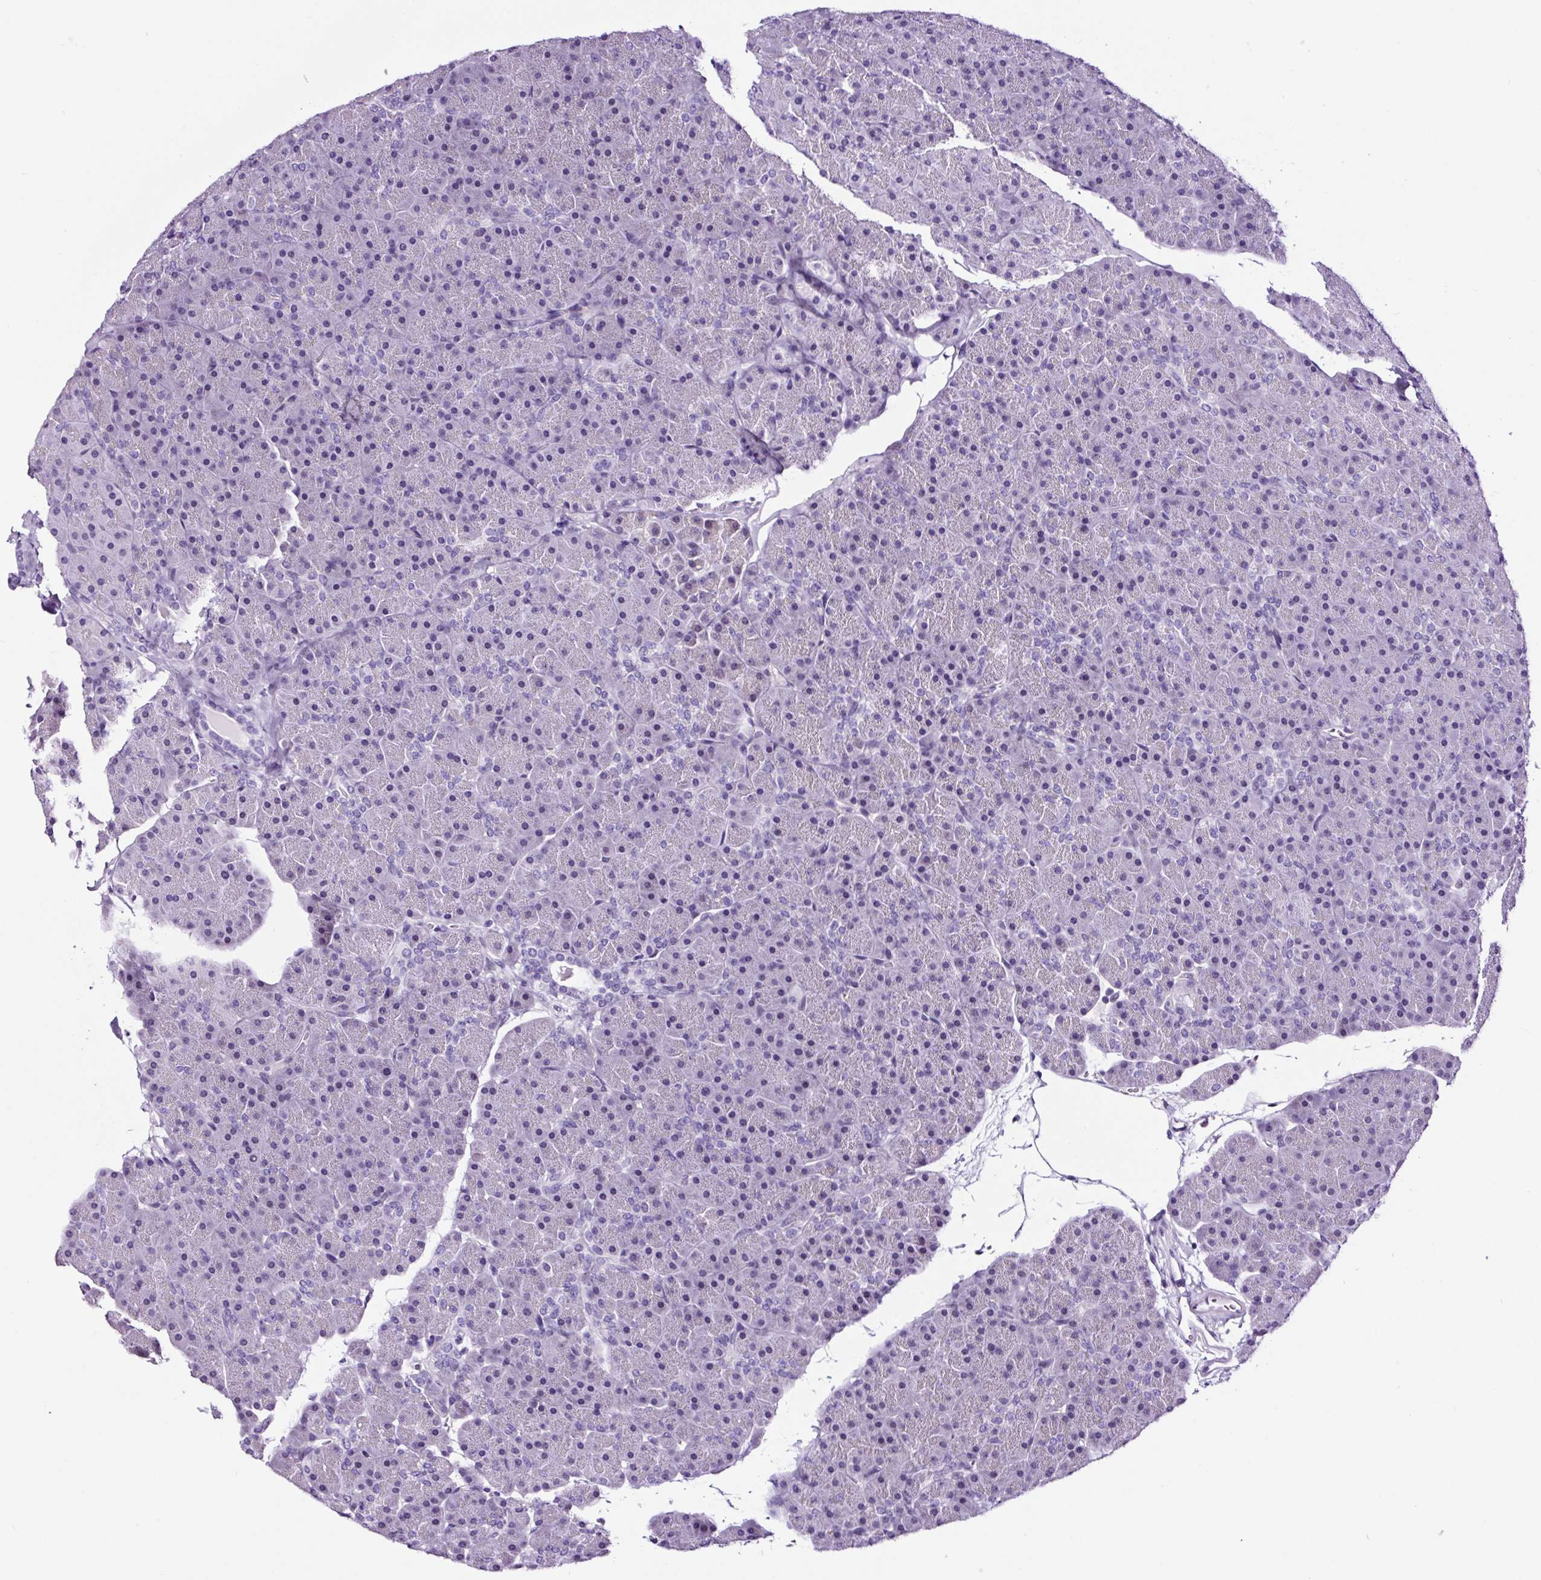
{"staining": {"intensity": "negative", "quantity": "none", "location": "none"}, "tissue": "pancreas", "cell_type": "Exocrine glandular cells", "image_type": "normal", "snomed": [{"axis": "morphology", "description": "Normal tissue, NOS"}, {"axis": "topography", "description": "Pancreas"}], "caption": "Immunohistochemical staining of unremarkable pancreas shows no significant positivity in exocrine glandular cells. (Brightfield microscopy of DAB immunohistochemistry at high magnification).", "gene": "TAFA3", "patient": {"sex": "male", "age": 36}}